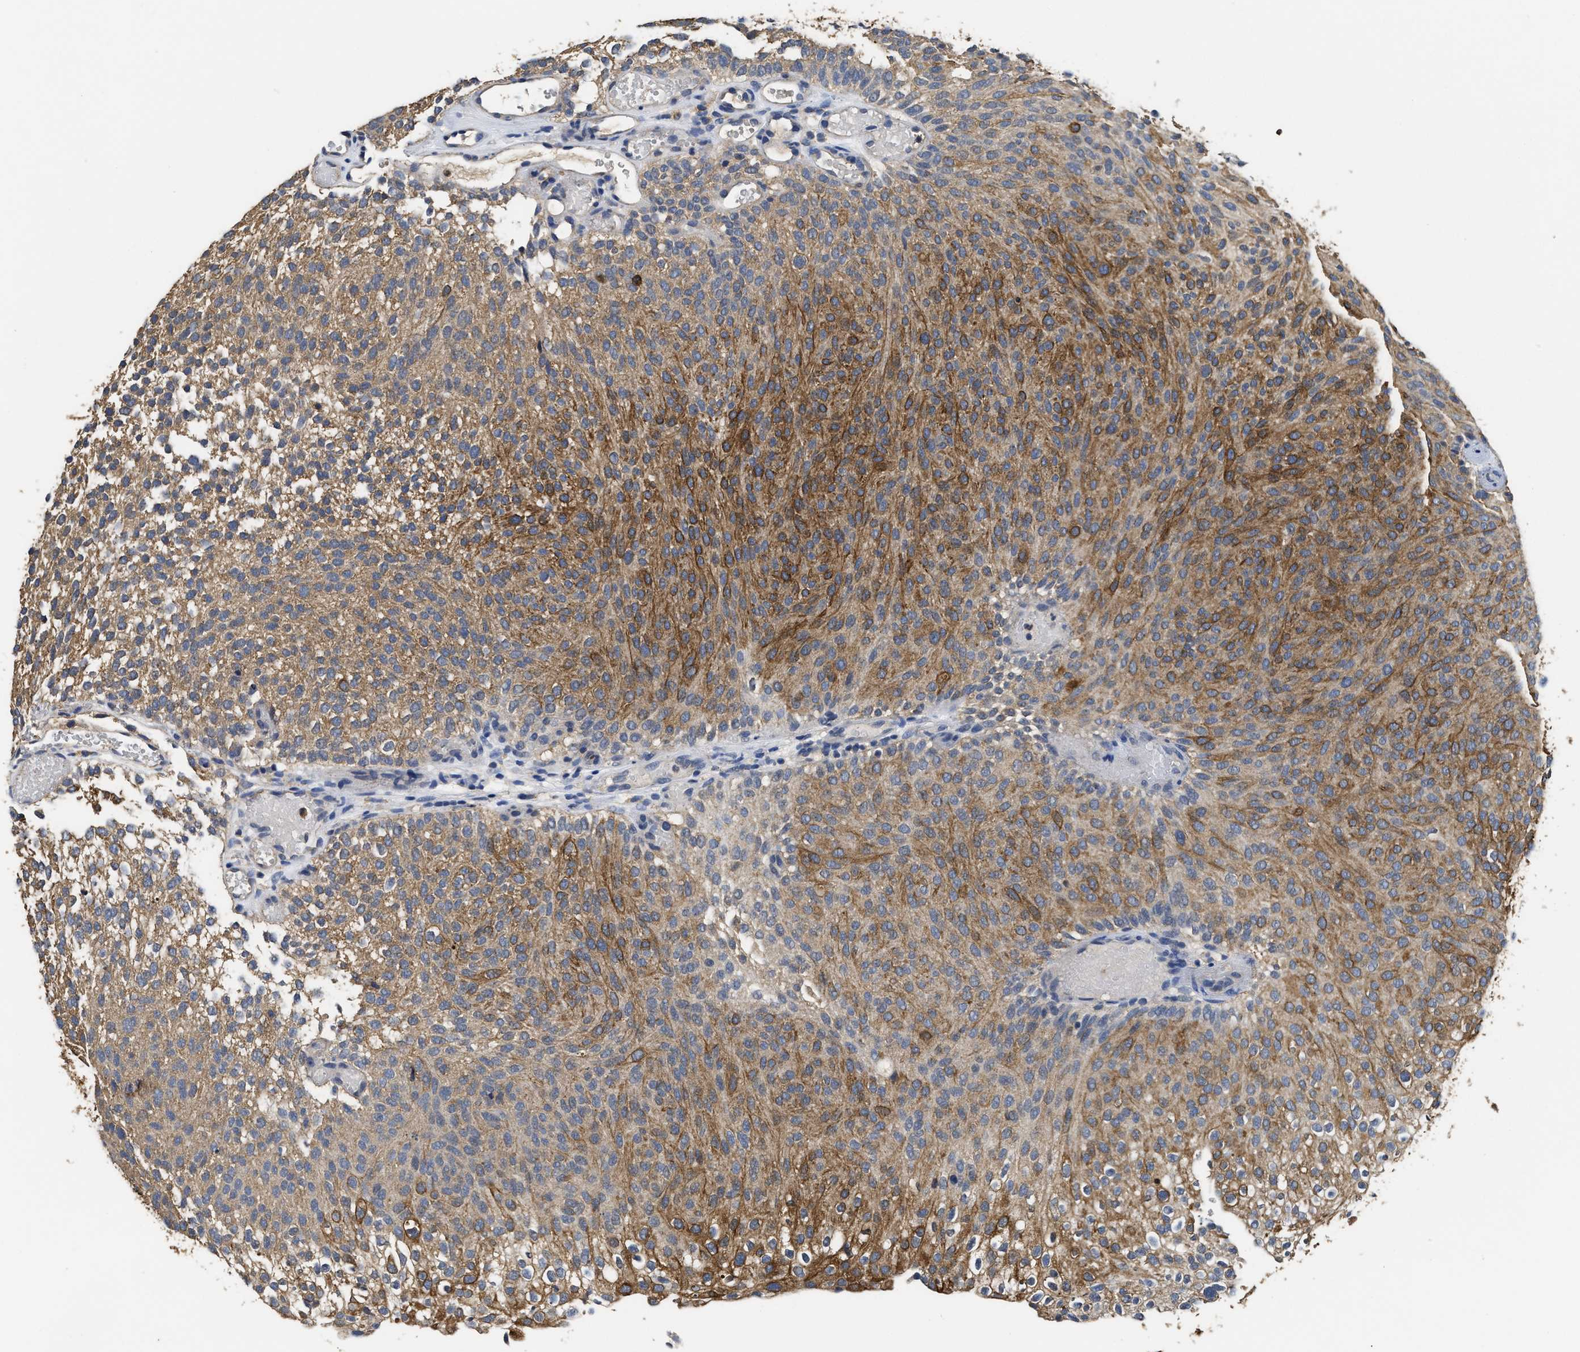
{"staining": {"intensity": "moderate", "quantity": ">75%", "location": "cytoplasmic/membranous"}, "tissue": "urothelial cancer", "cell_type": "Tumor cells", "image_type": "cancer", "snomed": [{"axis": "morphology", "description": "Urothelial carcinoma, Low grade"}, {"axis": "topography", "description": "Urinary bladder"}], "caption": "Urothelial carcinoma (low-grade) stained with DAB IHC reveals medium levels of moderate cytoplasmic/membranous expression in about >75% of tumor cells.", "gene": "CTNNA1", "patient": {"sex": "male", "age": 78}}